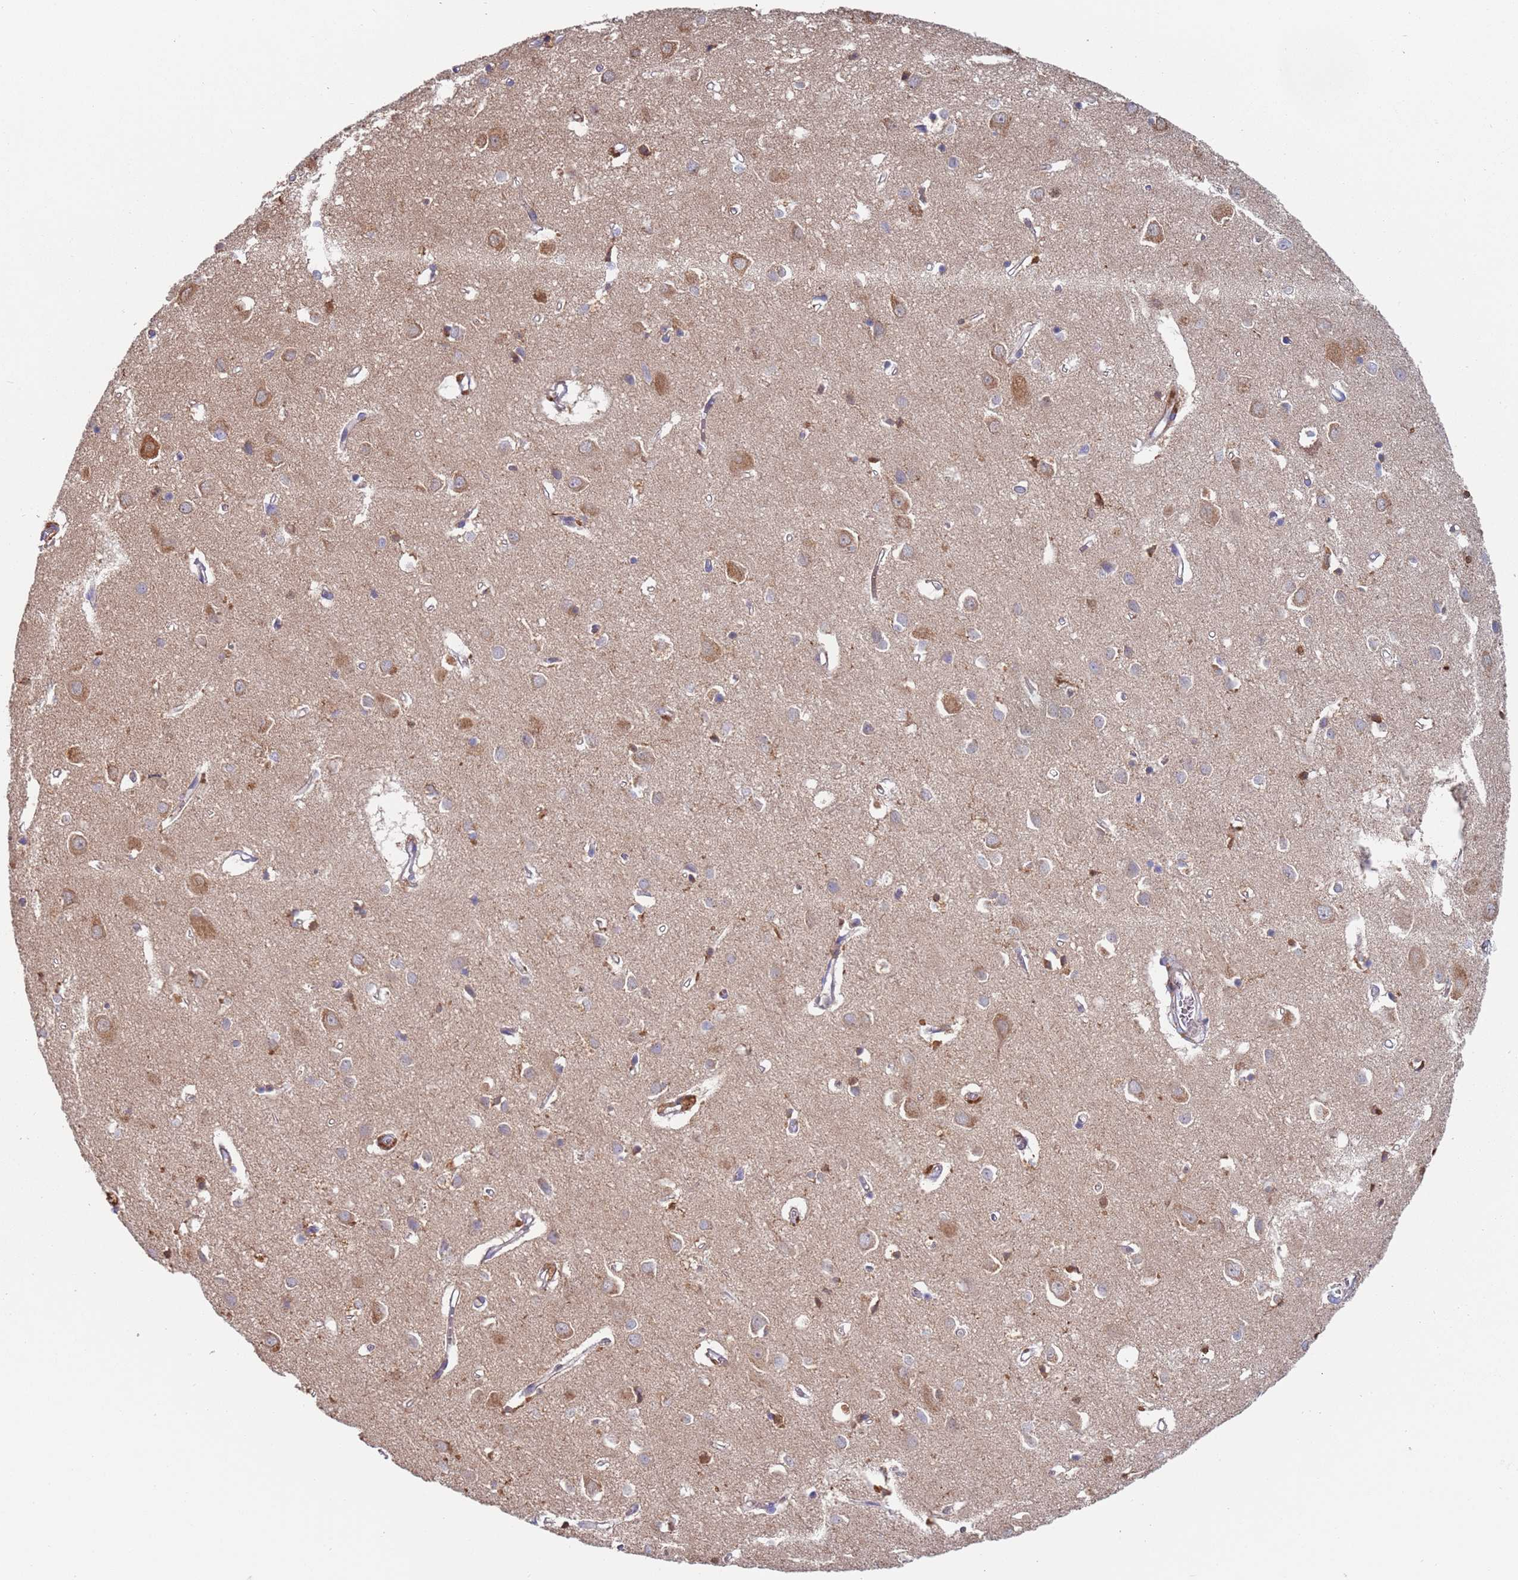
{"staining": {"intensity": "moderate", "quantity": "<25%", "location": "cytoplasmic/membranous"}, "tissue": "cerebral cortex", "cell_type": "Endothelial cells", "image_type": "normal", "snomed": [{"axis": "morphology", "description": "Normal tissue, NOS"}, {"axis": "topography", "description": "Cerebral cortex"}], "caption": "Immunohistochemical staining of unremarkable cerebral cortex displays moderate cytoplasmic/membranous protein expression in approximately <25% of endothelial cells.", "gene": "MALRD1", "patient": {"sex": "female", "age": 64}}